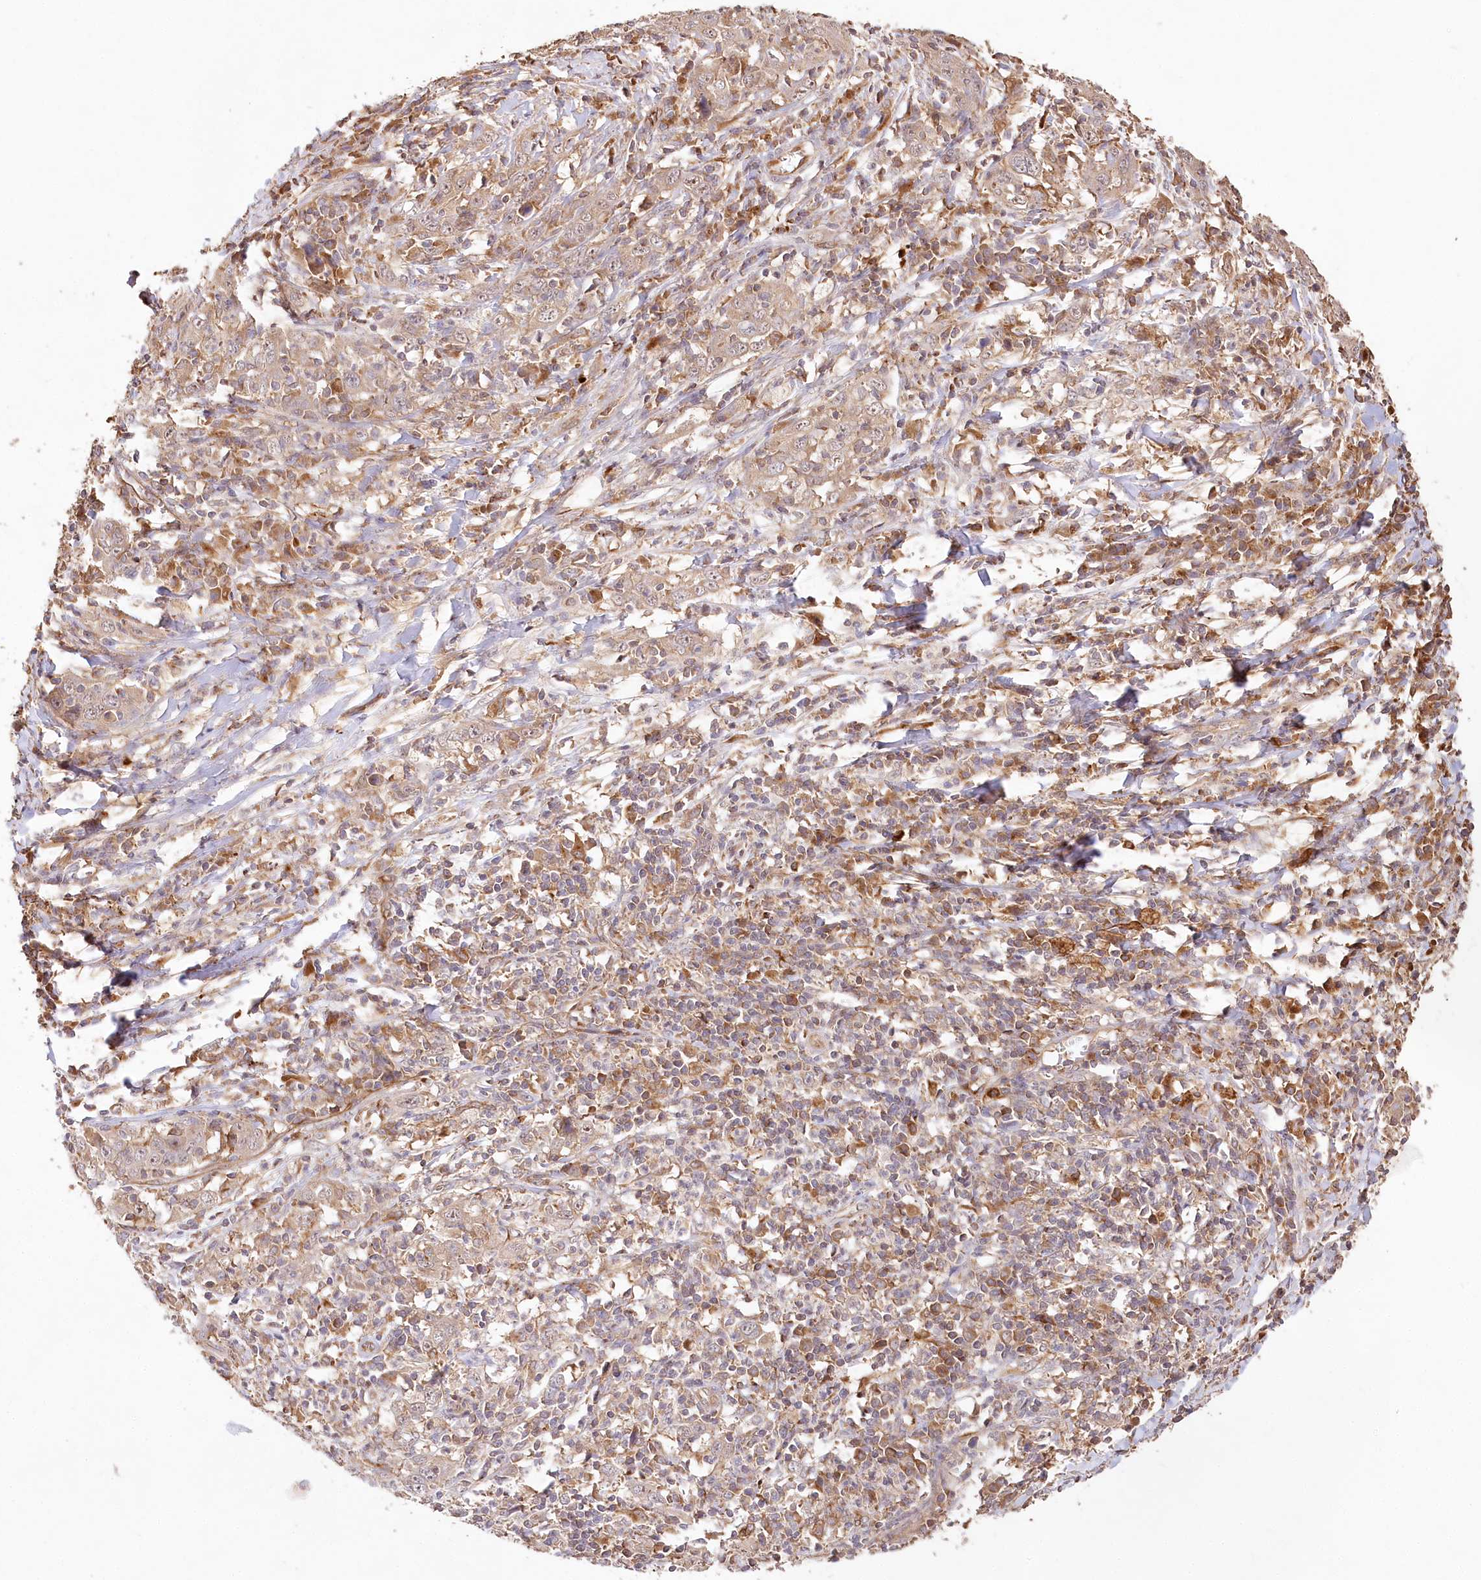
{"staining": {"intensity": "weak", "quantity": ">75%", "location": "cytoplasmic/membranous"}, "tissue": "cervical cancer", "cell_type": "Tumor cells", "image_type": "cancer", "snomed": [{"axis": "morphology", "description": "Squamous cell carcinoma, NOS"}, {"axis": "topography", "description": "Cervix"}], "caption": "Cervical cancer stained for a protein exhibits weak cytoplasmic/membranous positivity in tumor cells.", "gene": "DMXL1", "patient": {"sex": "female", "age": 46}}